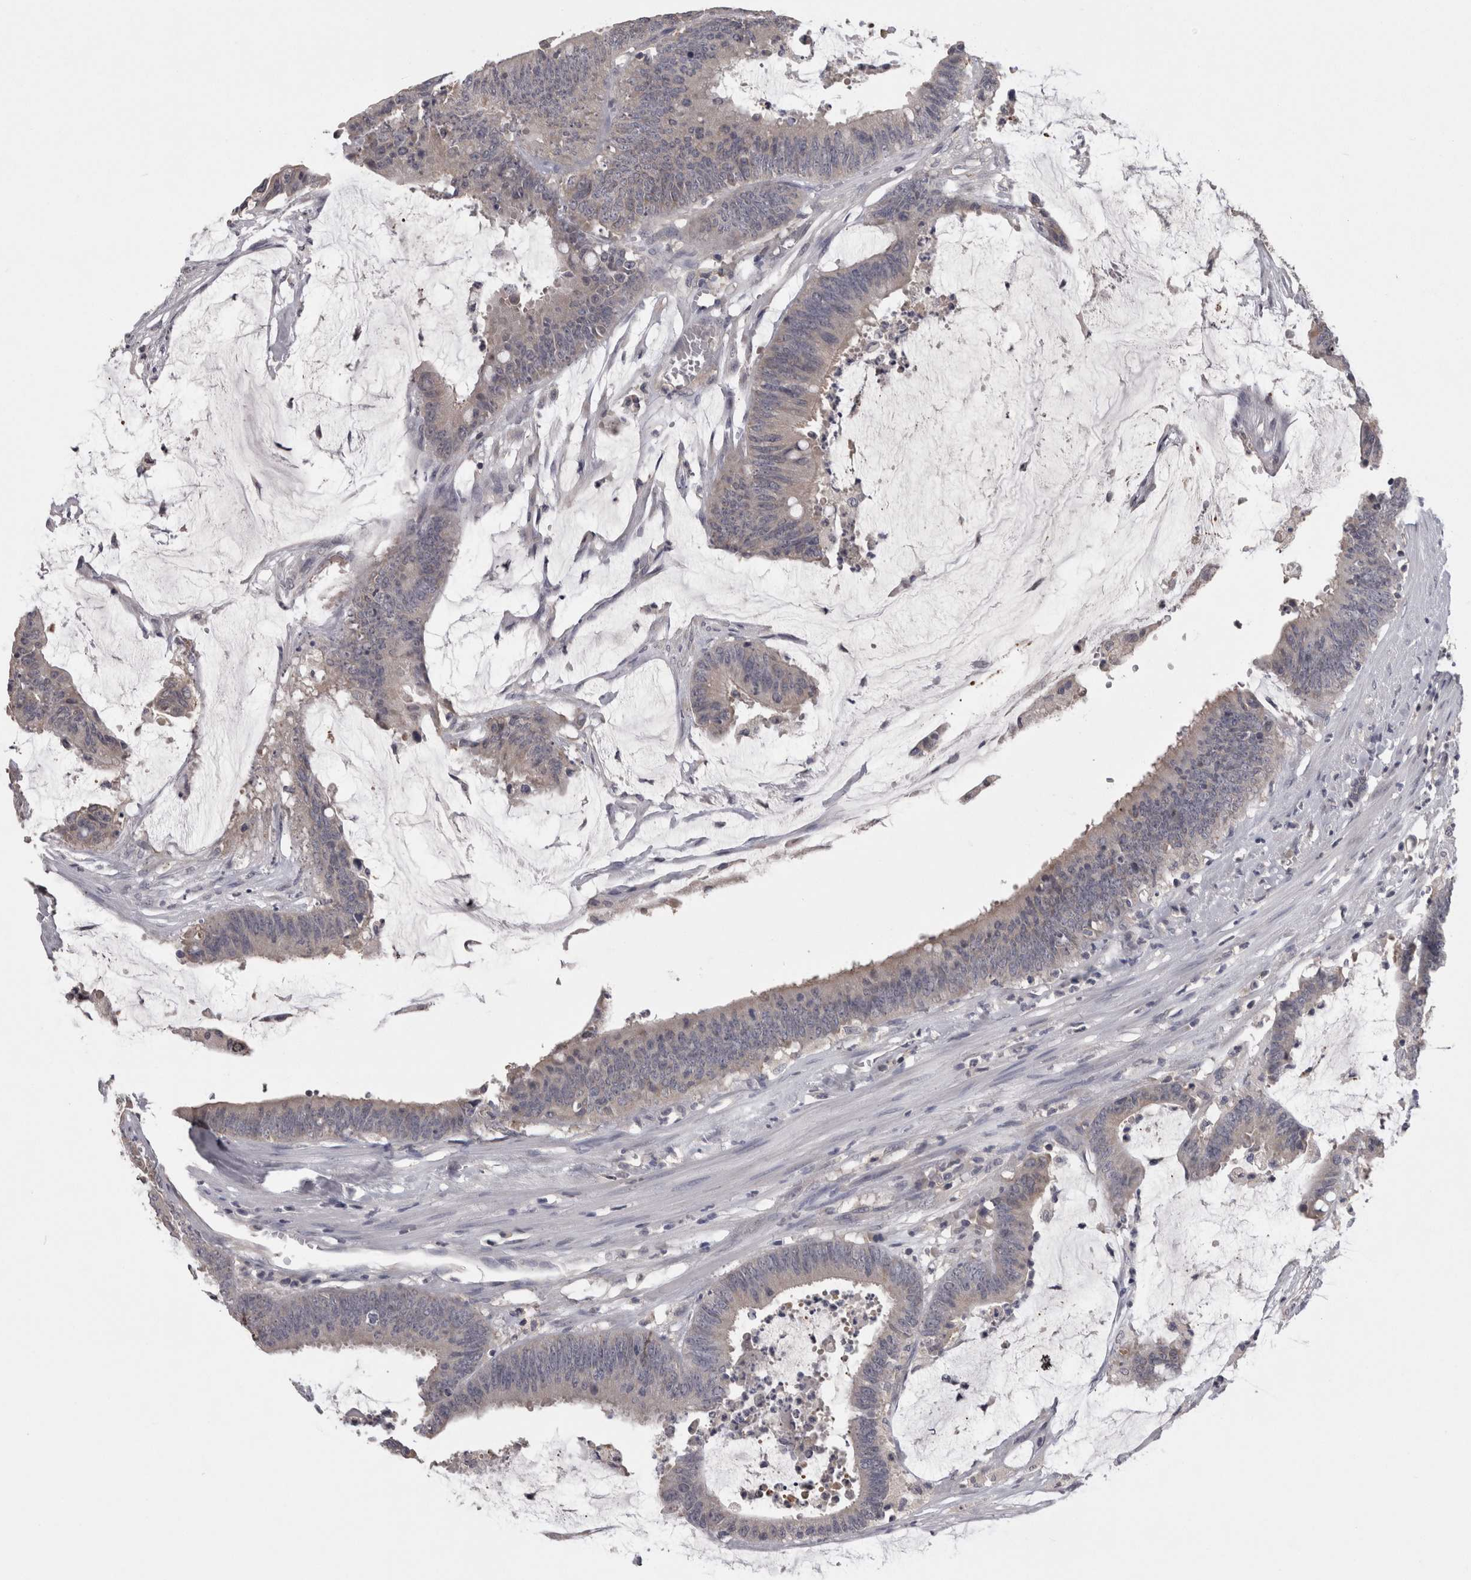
{"staining": {"intensity": "negative", "quantity": "none", "location": "none"}, "tissue": "colorectal cancer", "cell_type": "Tumor cells", "image_type": "cancer", "snomed": [{"axis": "morphology", "description": "Adenocarcinoma, NOS"}, {"axis": "topography", "description": "Rectum"}], "caption": "DAB immunohistochemical staining of human colorectal cancer (adenocarcinoma) shows no significant staining in tumor cells.", "gene": "PON3", "patient": {"sex": "female", "age": 66}}